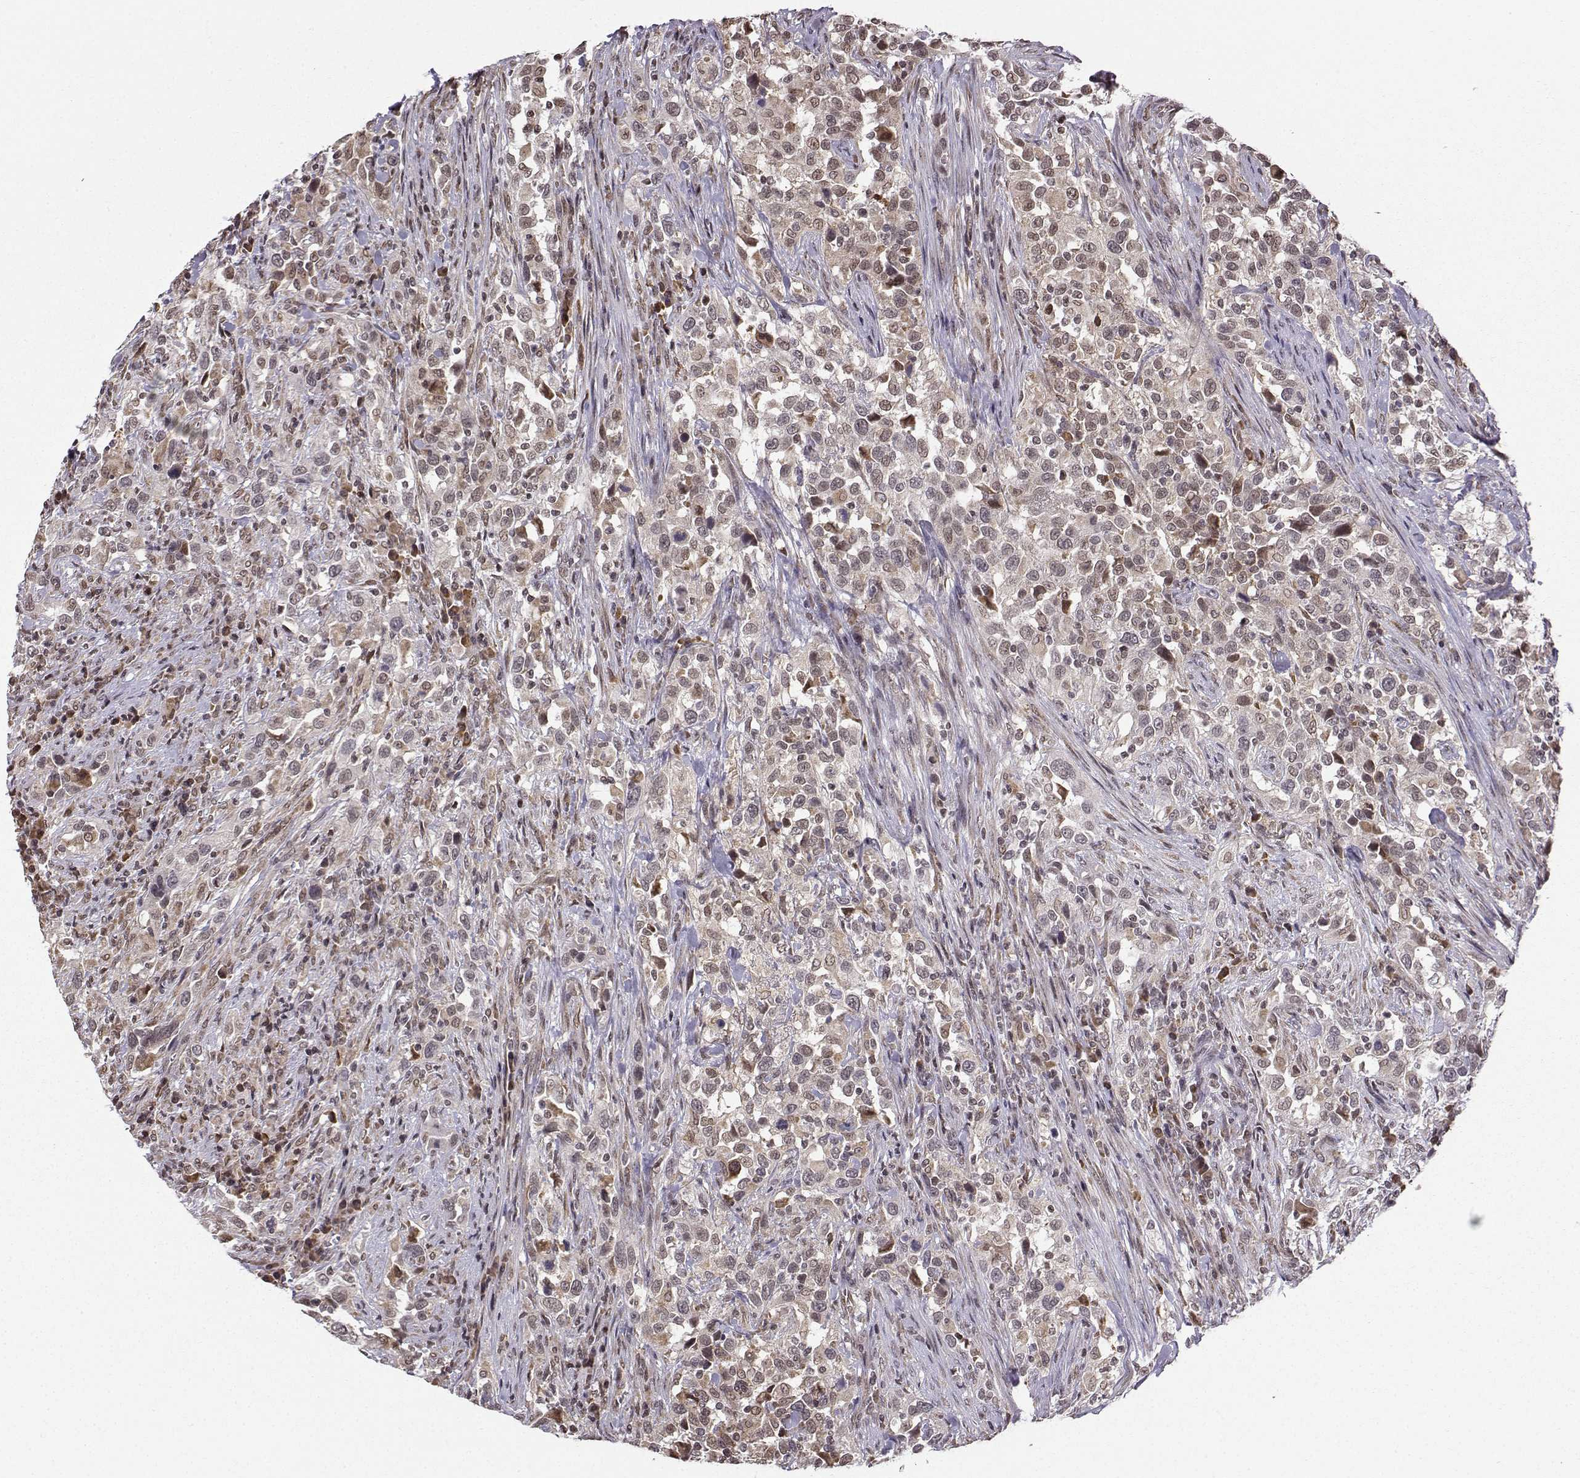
{"staining": {"intensity": "weak", "quantity": "<25%", "location": "nuclear"}, "tissue": "urothelial cancer", "cell_type": "Tumor cells", "image_type": "cancer", "snomed": [{"axis": "morphology", "description": "Urothelial carcinoma, NOS"}, {"axis": "morphology", "description": "Urothelial carcinoma, High grade"}, {"axis": "topography", "description": "Urinary bladder"}], "caption": "Urothelial cancer was stained to show a protein in brown. There is no significant positivity in tumor cells. (Brightfield microscopy of DAB immunohistochemistry (IHC) at high magnification).", "gene": "EZH1", "patient": {"sex": "female", "age": 64}}